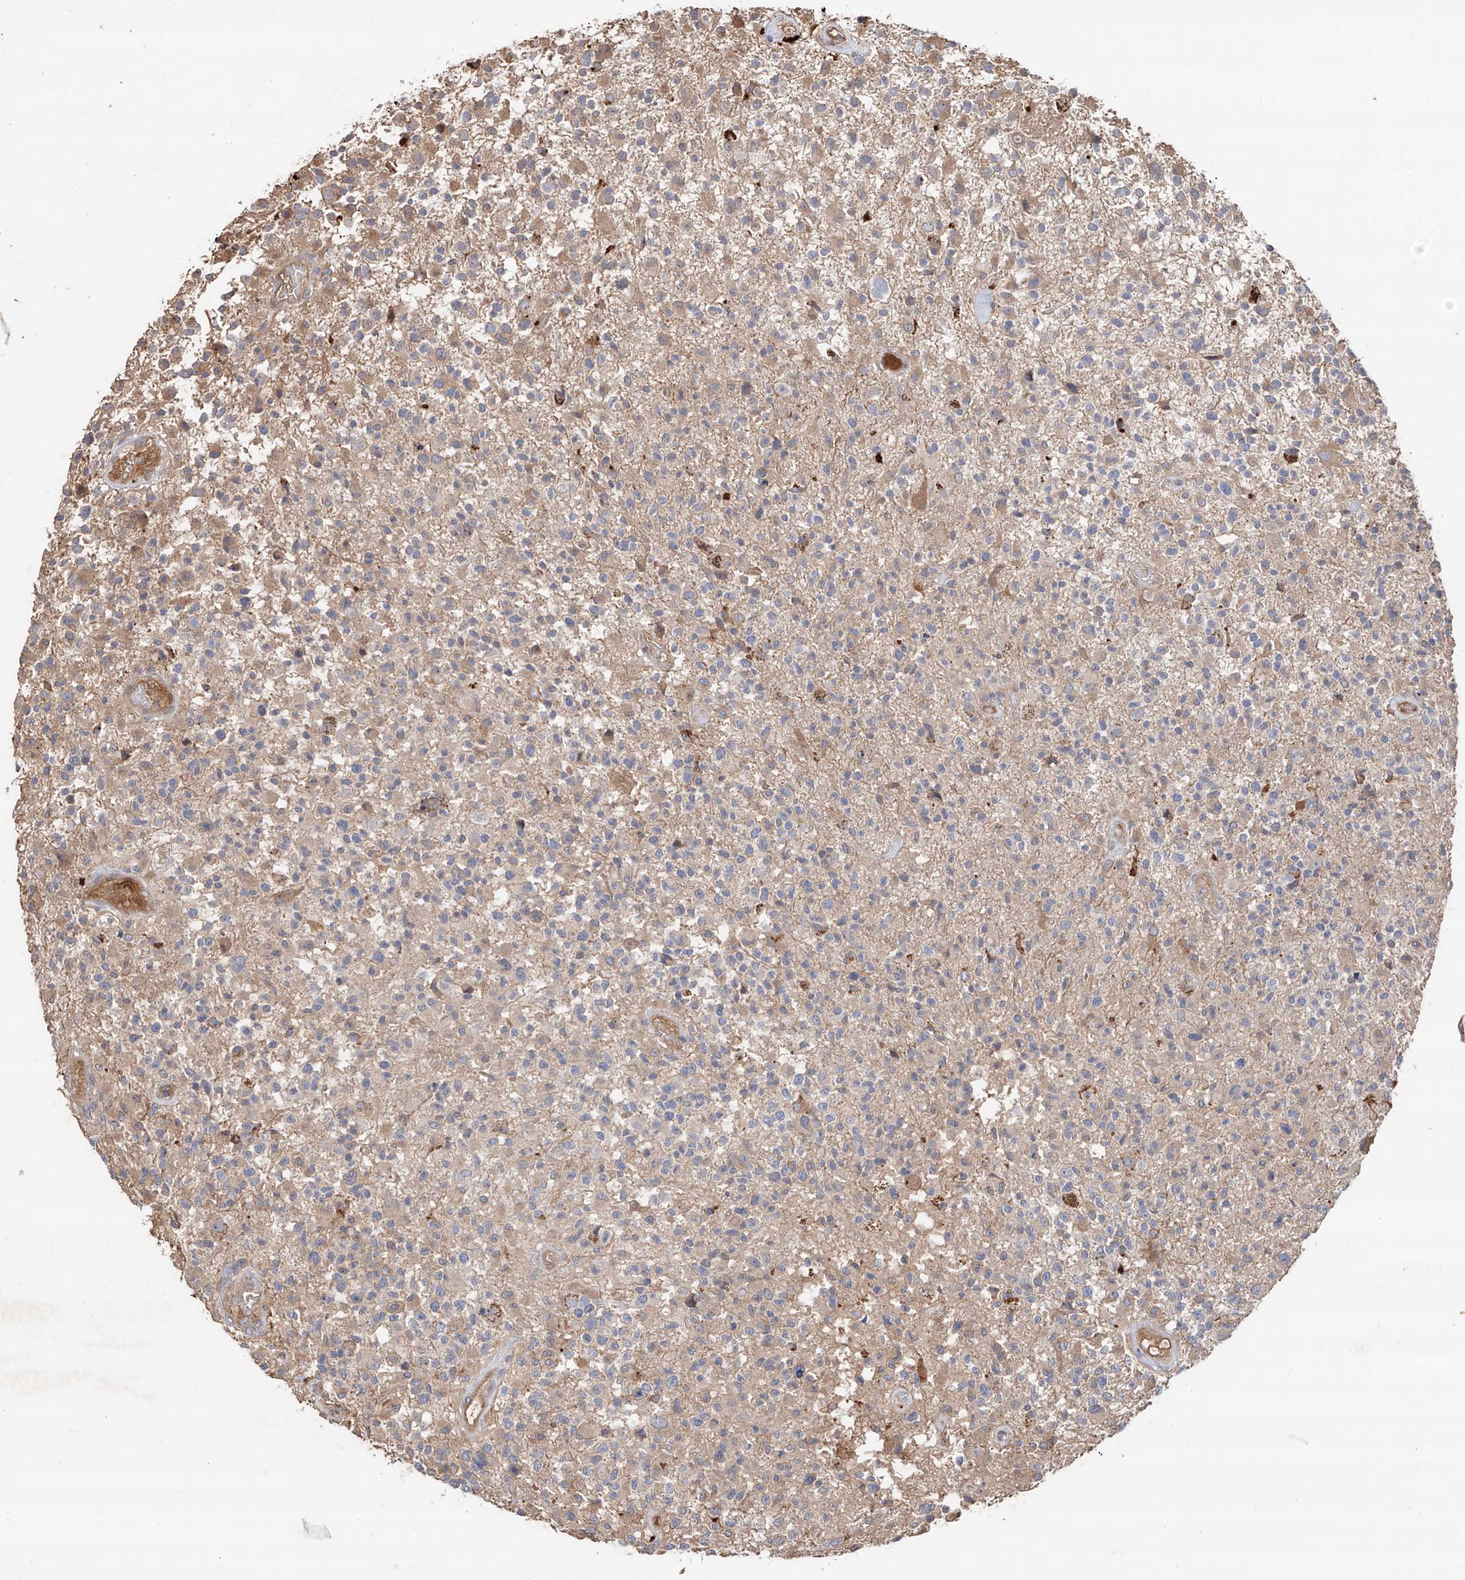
{"staining": {"intensity": "negative", "quantity": "none", "location": "none"}, "tissue": "glioma", "cell_type": "Tumor cells", "image_type": "cancer", "snomed": [{"axis": "morphology", "description": "Glioma, malignant, High grade"}, {"axis": "morphology", "description": "Glioblastoma, NOS"}, {"axis": "topography", "description": "Brain"}], "caption": "High power microscopy image of an immunohistochemistry micrograph of glioma, revealing no significant expression in tumor cells.", "gene": "EDN1", "patient": {"sex": "male", "age": 60}}